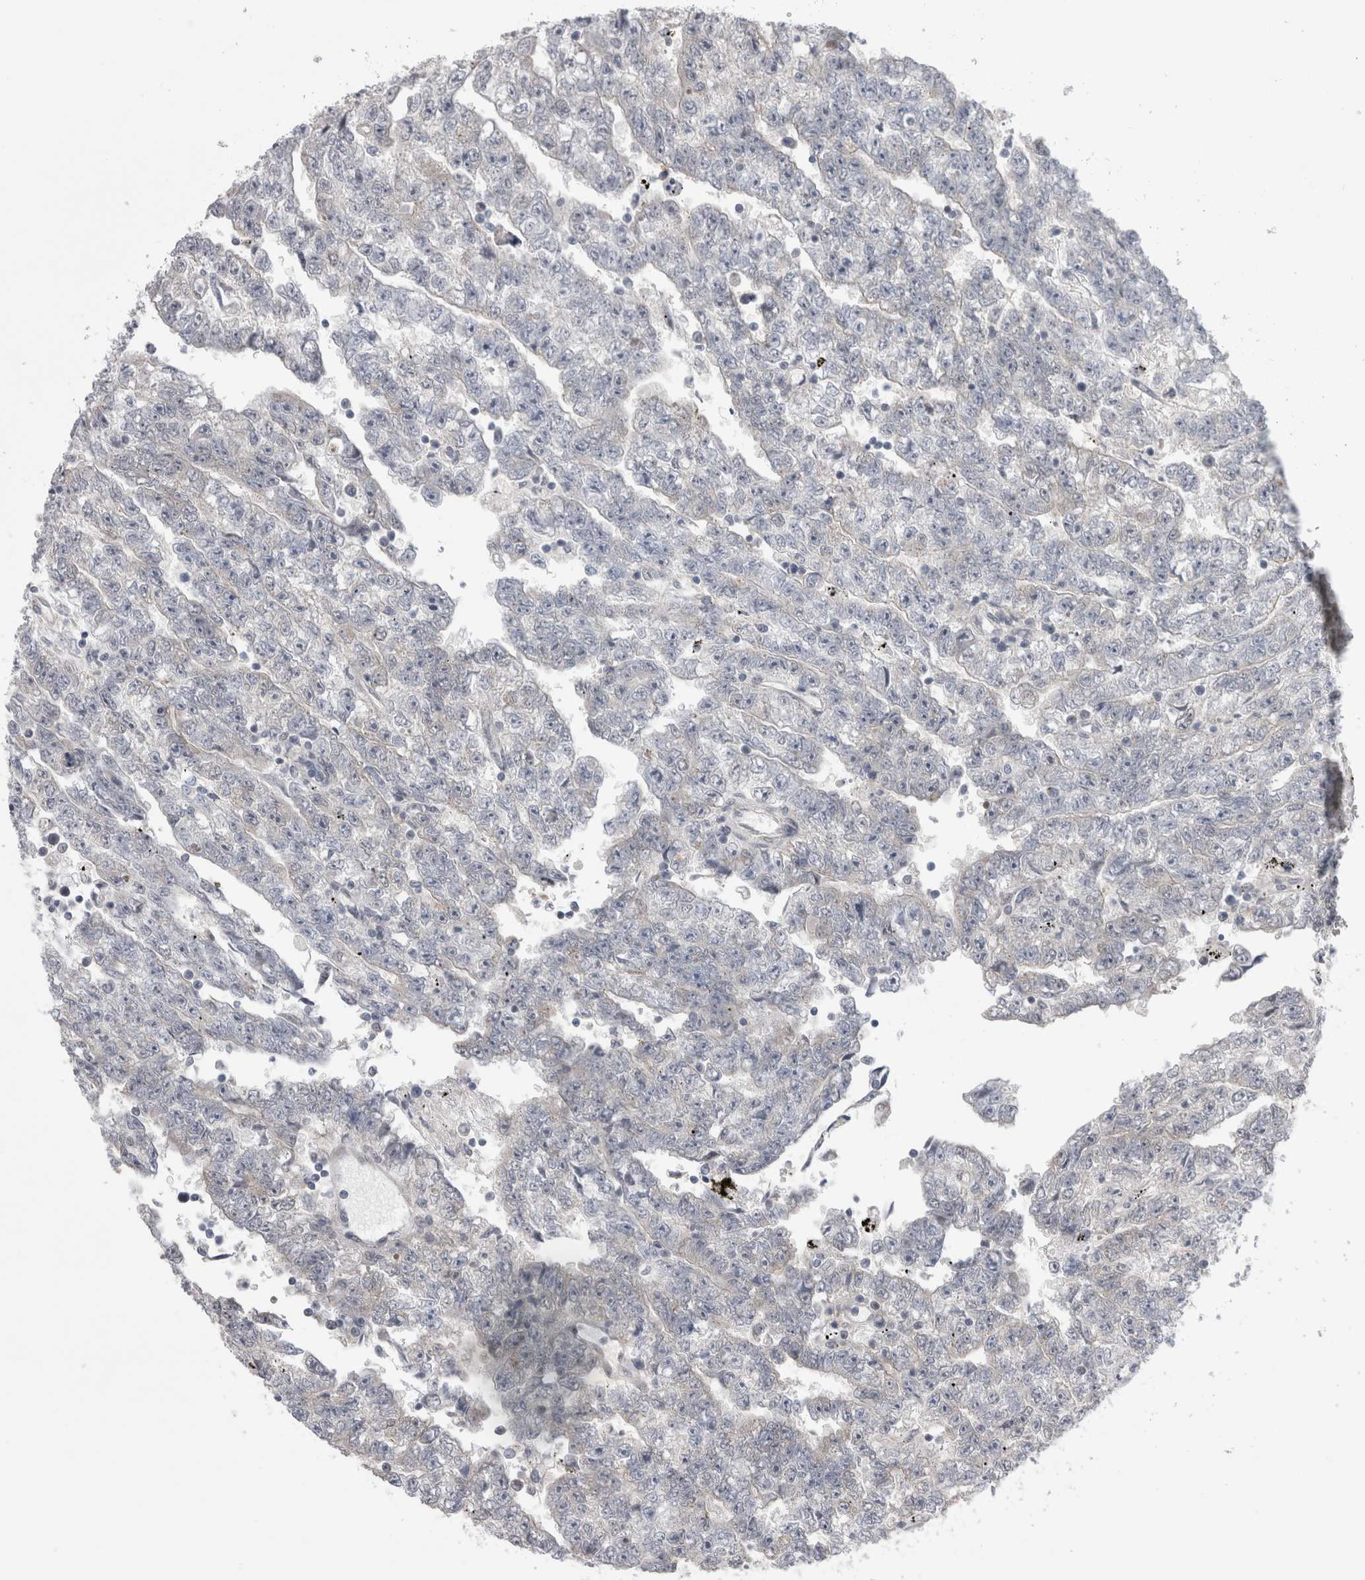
{"staining": {"intensity": "negative", "quantity": "none", "location": "none"}, "tissue": "testis cancer", "cell_type": "Tumor cells", "image_type": "cancer", "snomed": [{"axis": "morphology", "description": "Carcinoma, Embryonal, NOS"}, {"axis": "topography", "description": "Testis"}], "caption": "Embryonal carcinoma (testis) was stained to show a protein in brown. There is no significant positivity in tumor cells.", "gene": "API5", "patient": {"sex": "male", "age": 25}}